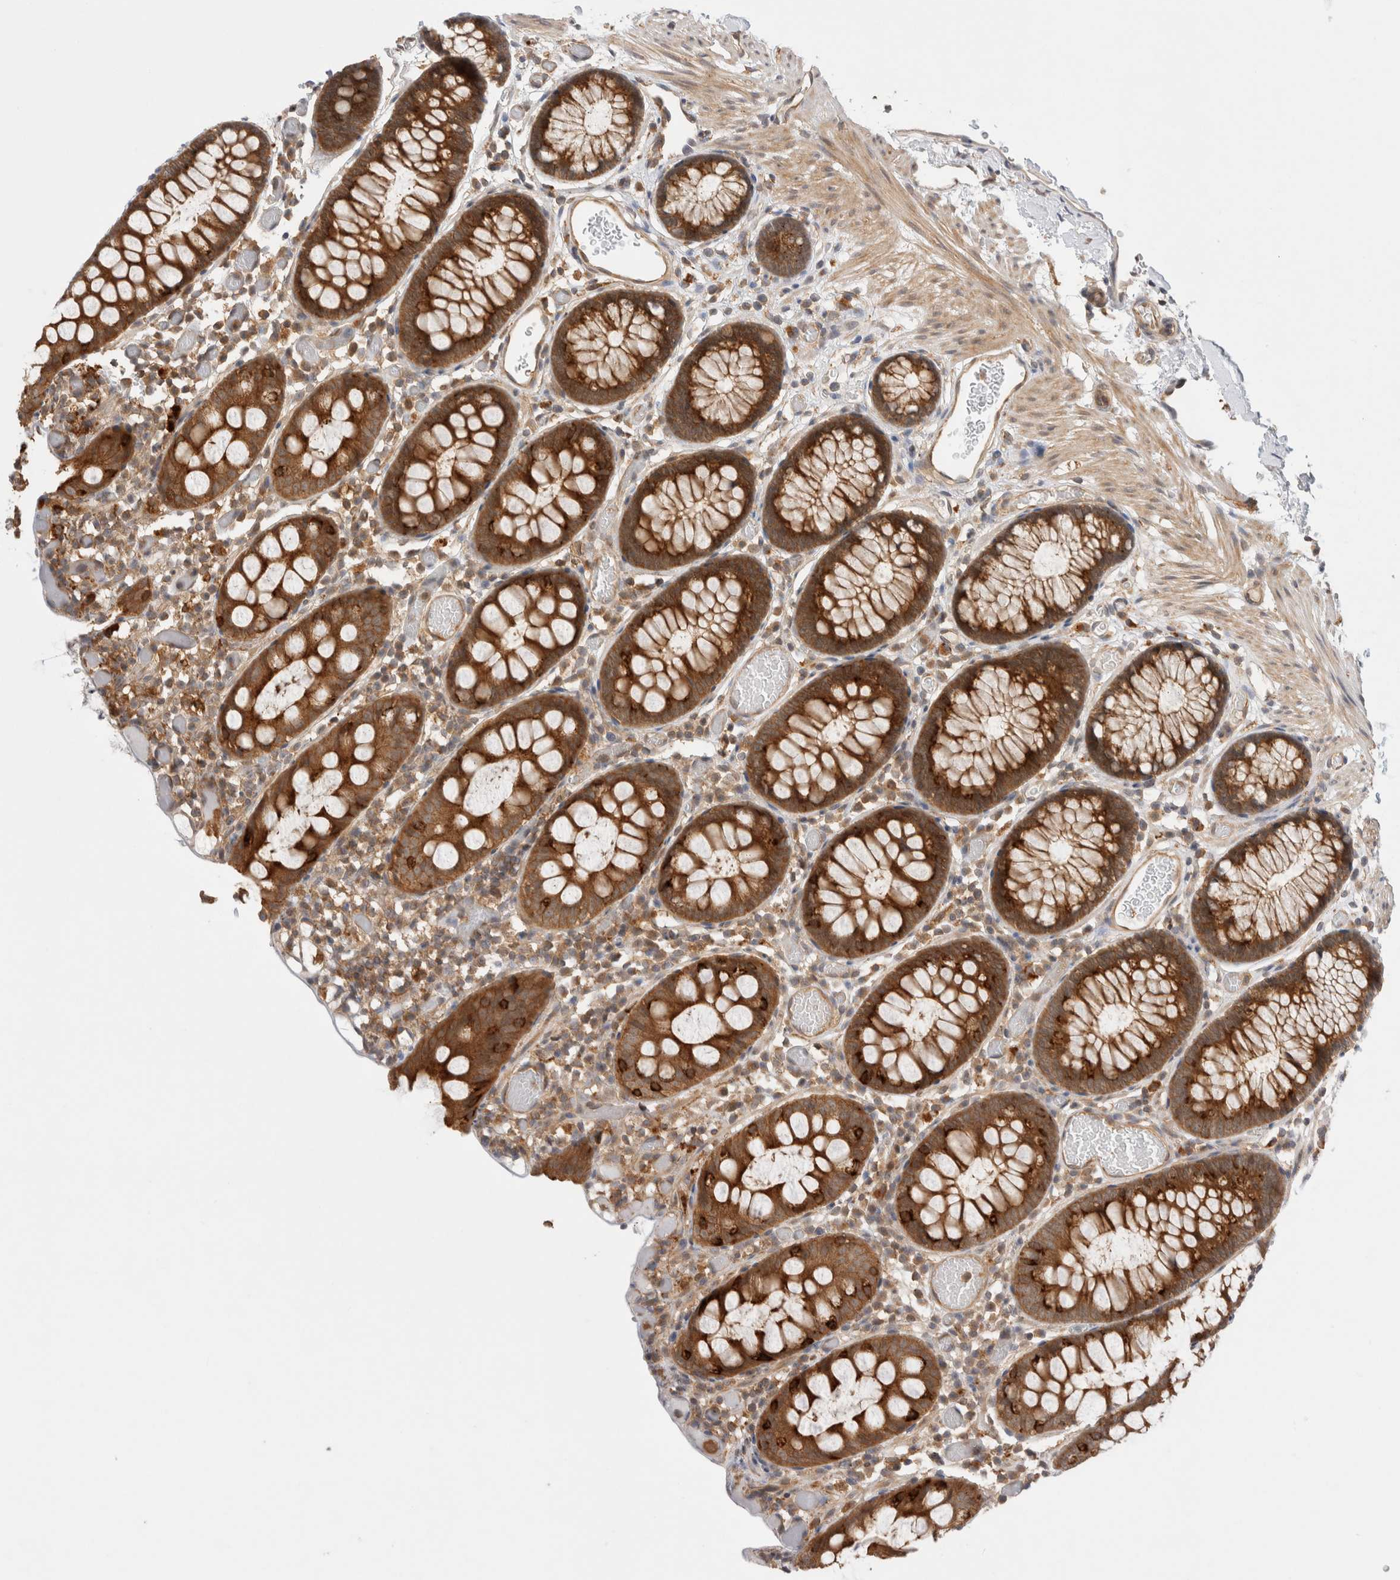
{"staining": {"intensity": "moderate", "quantity": ">75%", "location": "cytoplasmic/membranous"}, "tissue": "colon", "cell_type": "Endothelial cells", "image_type": "normal", "snomed": [{"axis": "morphology", "description": "Normal tissue, NOS"}, {"axis": "topography", "description": "Colon"}], "caption": "DAB immunohistochemical staining of benign human colon reveals moderate cytoplasmic/membranous protein staining in about >75% of endothelial cells.", "gene": "VPS28", "patient": {"sex": "male", "age": 14}}